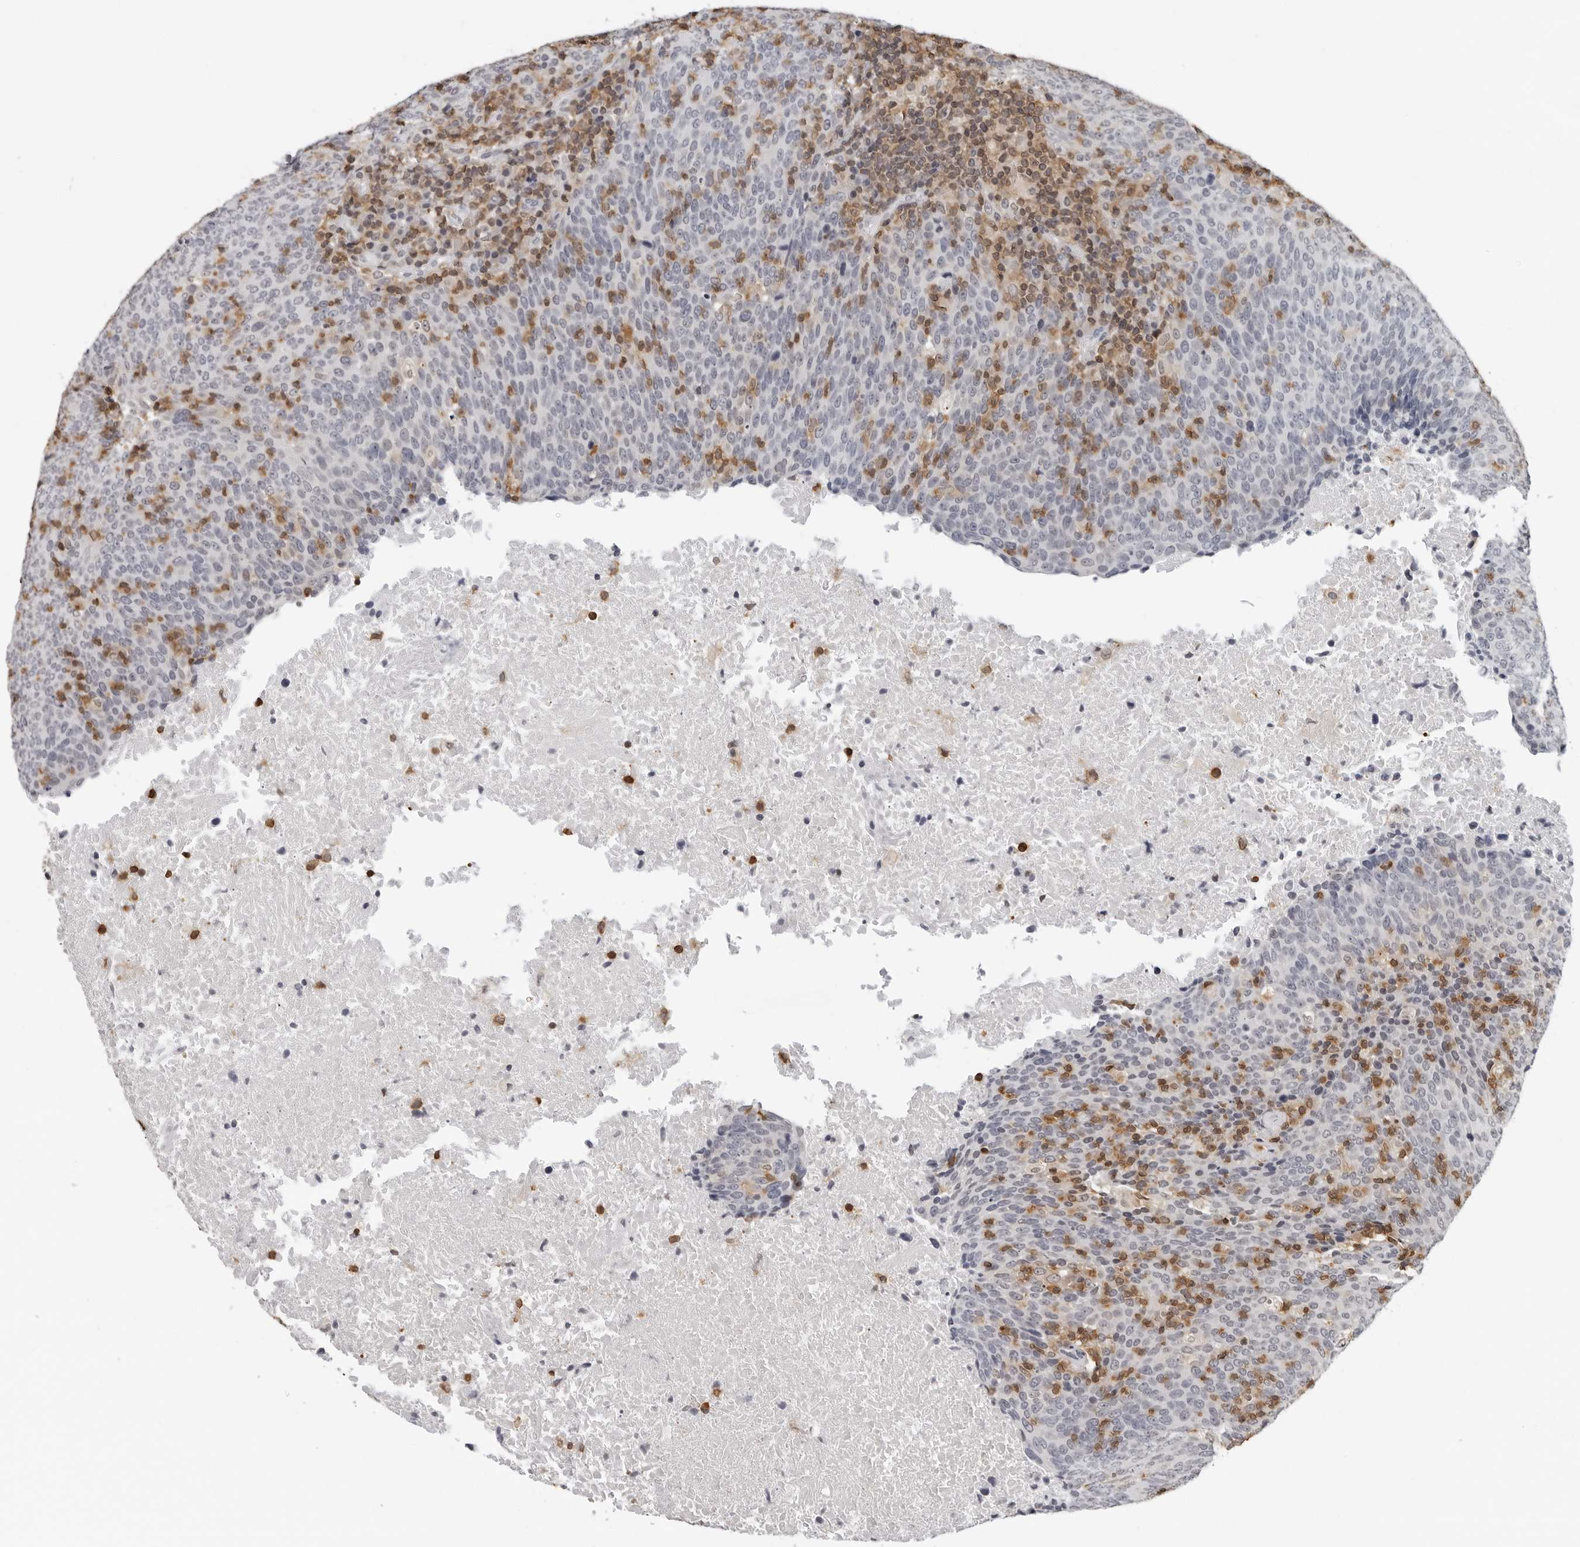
{"staining": {"intensity": "negative", "quantity": "none", "location": "none"}, "tissue": "head and neck cancer", "cell_type": "Tumor cells", "image_type": "cancer", "snomed": [{"axis": "morphology", "description": "Squamous cell carcinoma, NOS"}, {"axis": "morphology", "description": "Squamous cell carcinoma, metastatic, NOS"}, {"axis": "topography", "description": "Lymph node"}, {"axis": "topography", "description": "Head-Neck"}], "caption": "High power microscopy photomicrograph of an IHC micrograph of metastatic squamous cell carcinoma (head and neck), revealing no significant positivity in tumor cells.", "gene": "HSPH1", "patient": {"sex": "male", "age": 62}}